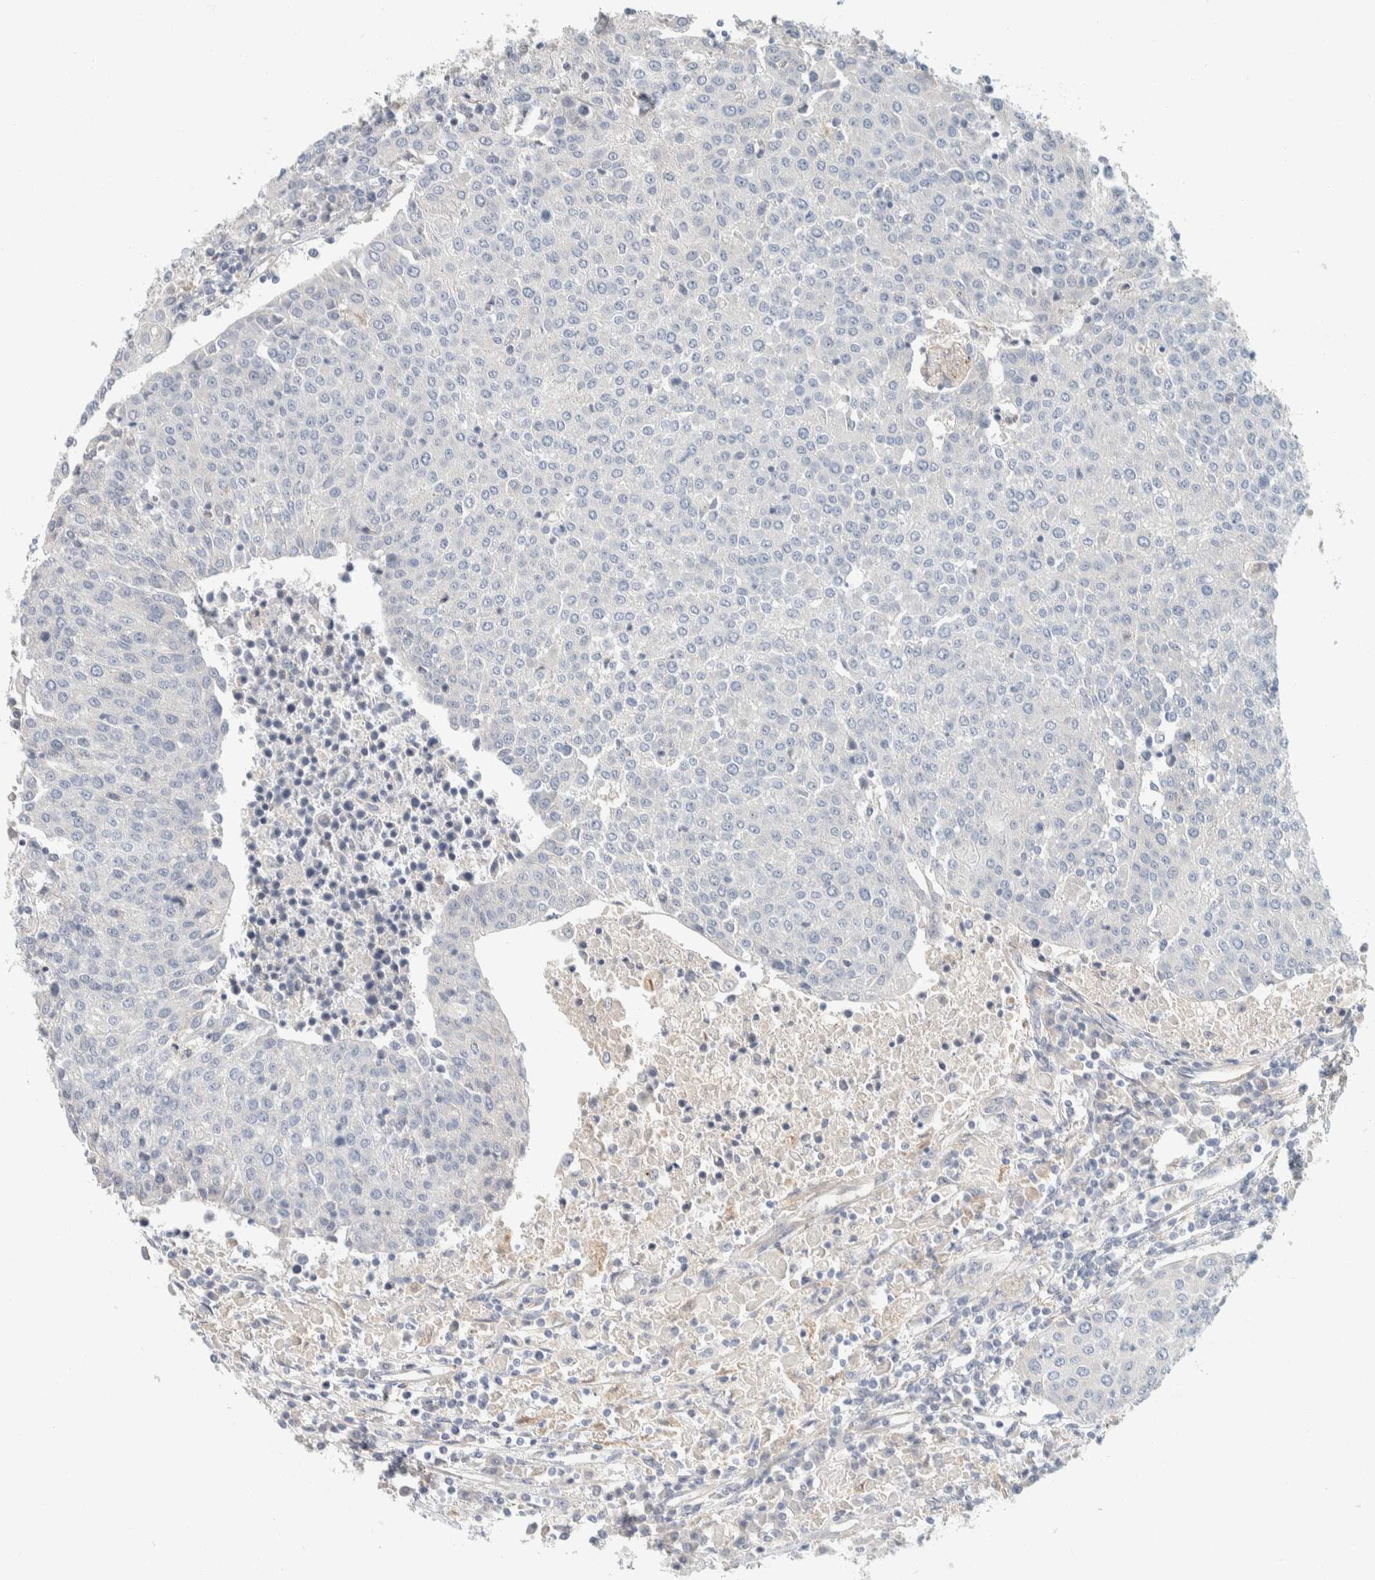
{"staining": {"intensity": "negative", "quantity": "none", "location": "none"}, "tissue": "urothelial cancer", "cell_type": "Tumor cells", "image_type": "cancer", "snomed": [{"axis": "morphology", "description": "Urothelial carcinoma, High grade"}, {"axis": "topography", "description": "Urinary bladder"}], "caption": "This photomicrograph is of urothelial cancer stained with immunohistochemistry to label a protein in brown with the nuclei are counter-stained blue. There is no positivity in tumor cells. (DAB (3,3'-diaminobenzidine) immunohistochemistry (IHC), high magnification).", "gene": "CDR2", "patient": {"sex": "female", "age": 85}}